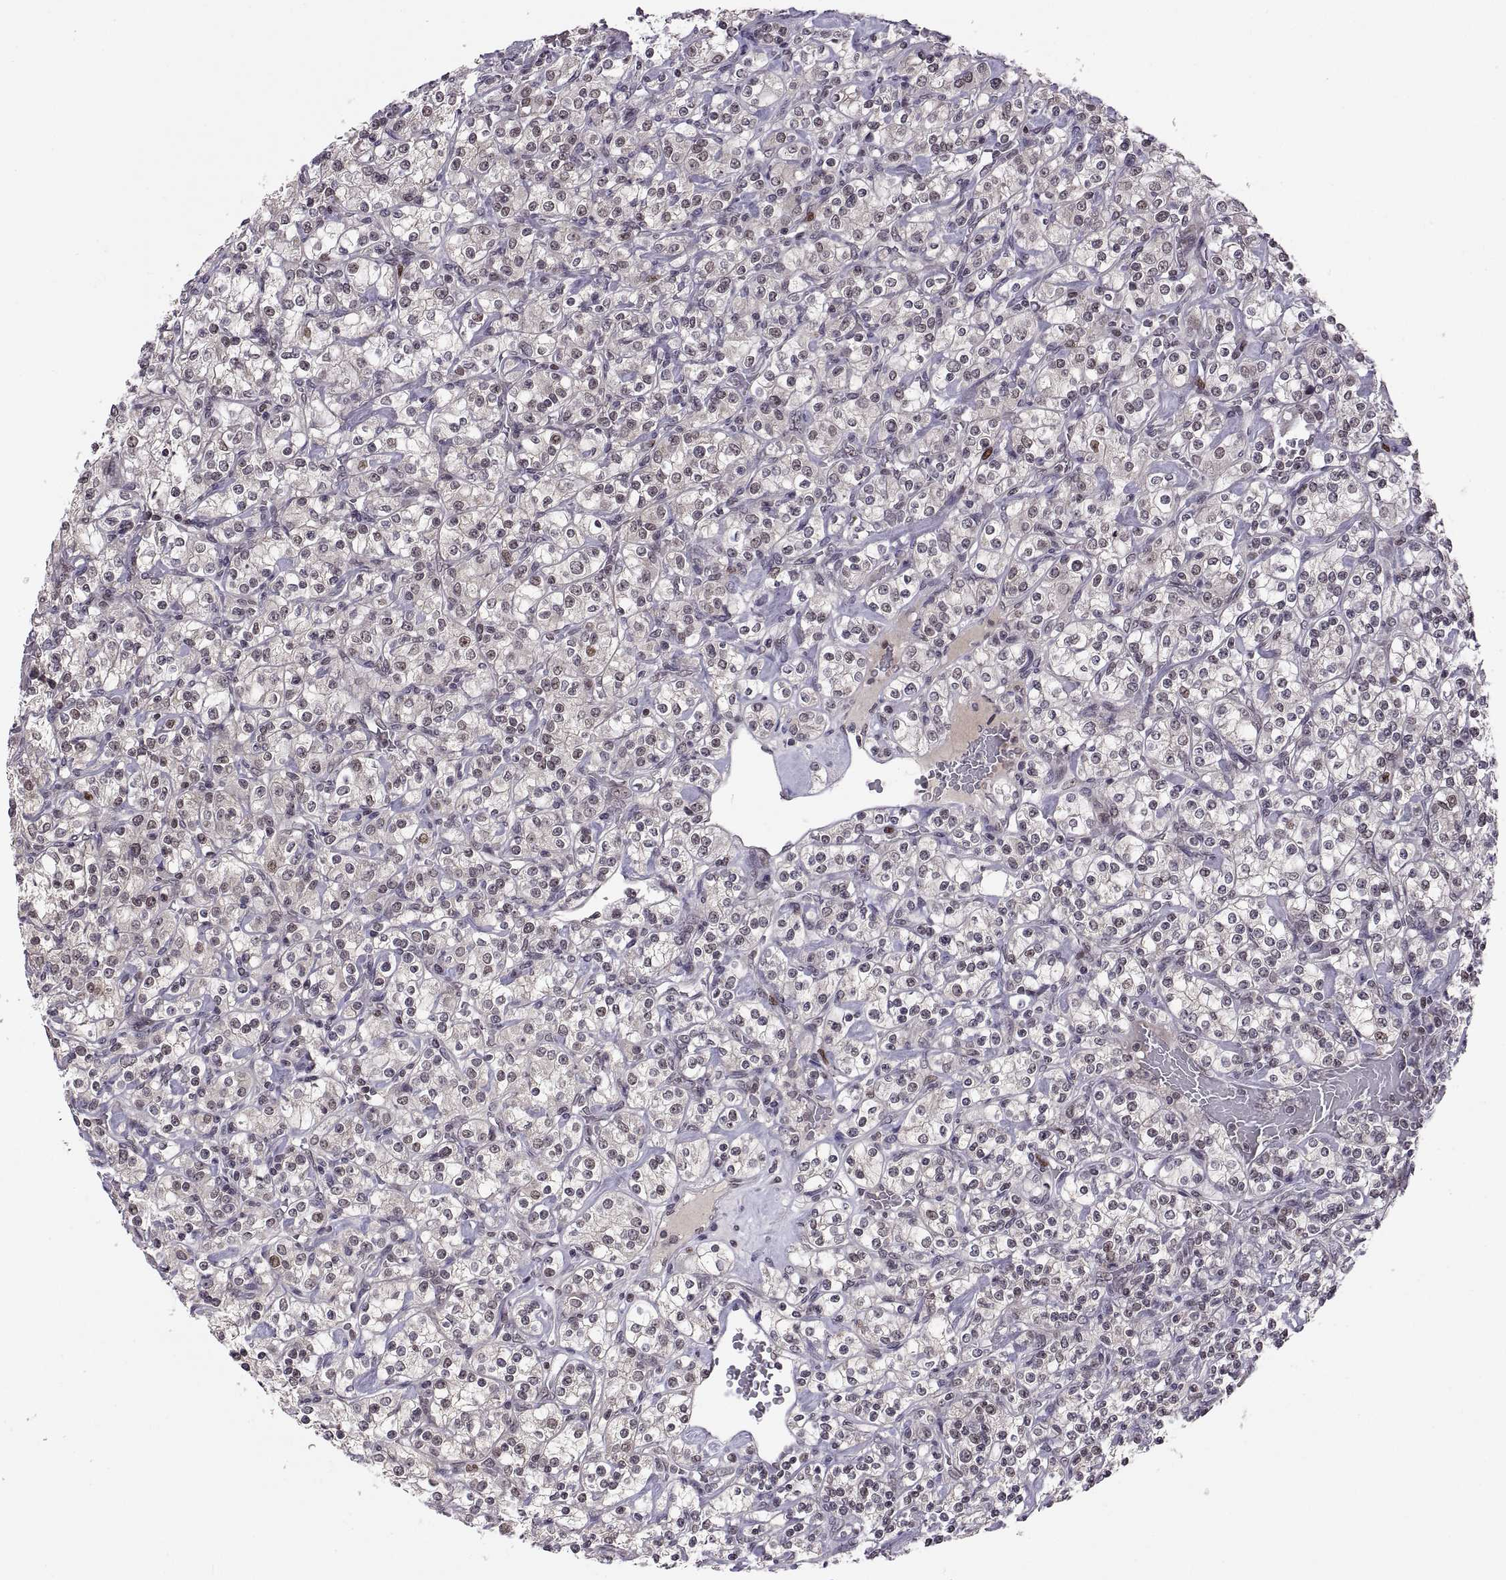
{"staining": {"intensity": "negative", "quantity": "none", "location": "none"}, "tissue": "renal cancer", "cell_type": "Tumor cells", "image_type": "cancer", "snomed": [{"axis": "morphology", "description": "Adenocarcinoma, NOS"}, {"axis": "topography", "description": "Kidney"}], "caption": "High power microscopy micrograph of an immunohistochemistry micrograph of renal adenocarcinoma, revealing no significant expression in tumor cells.", "gene": "CHFR", "patient": {"sex": "male", "age": 77}}